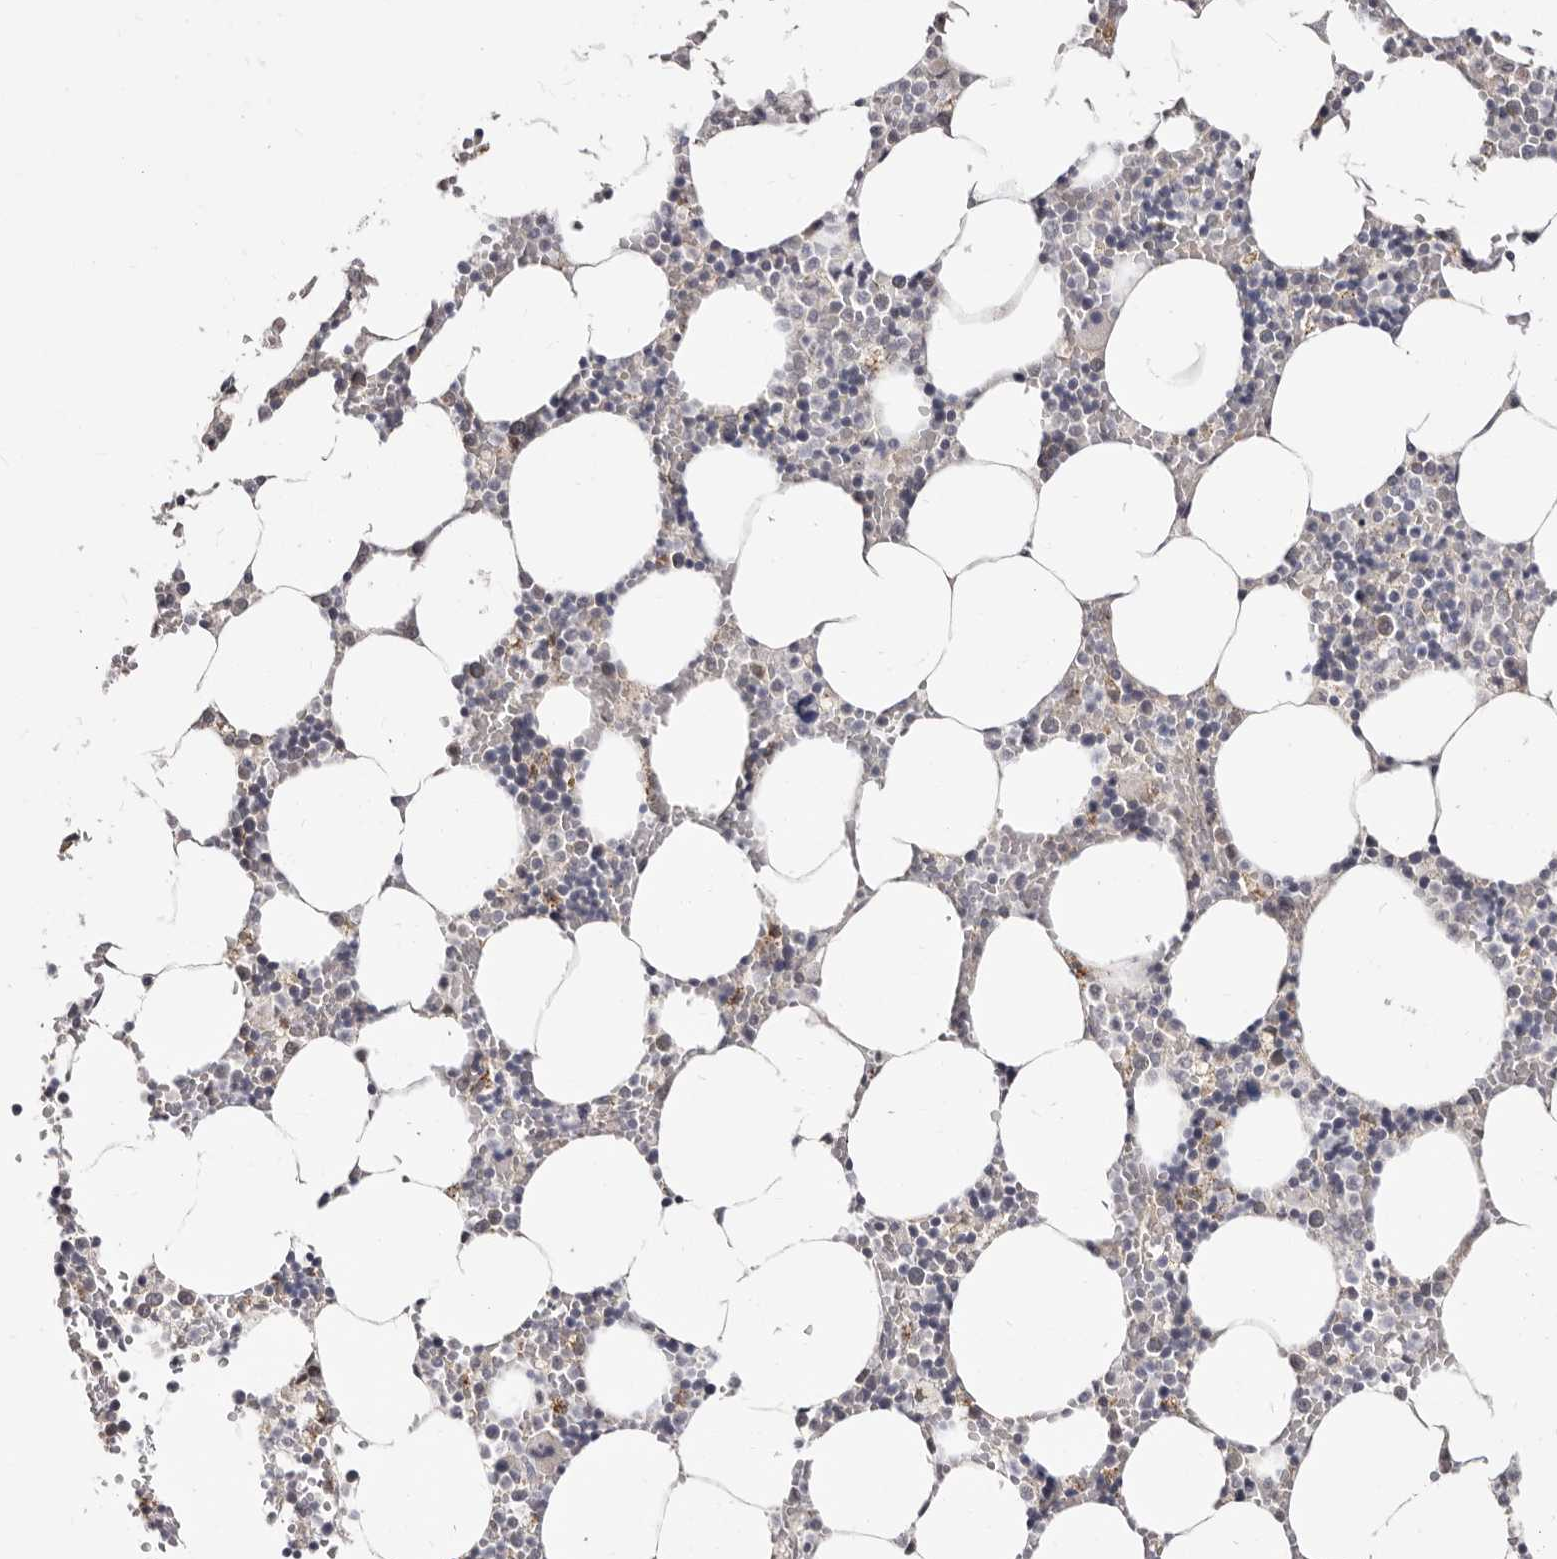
{"staining": {"intensity": "moderate", "quantity": "<25%", "location": "cytoplasmic/membranous"}, "tissue": "bone marrow", "cell_type": "Hematopoietic cells", "image_type": "normal", "snomed": [{"axis": "morphology", "description": "Normal tissue, NOS"}, {"axis": "topography", "description": "Bone marrow"}], "caption": "This histopathology image displays immunohistochemistry staining of benign bone marrow, with low moderate cytoplasmic/membranous staining in about <25% of hematopoietic cells.", "gene": "KLHL4", "patient": {"sex": "male", "age": 70}}